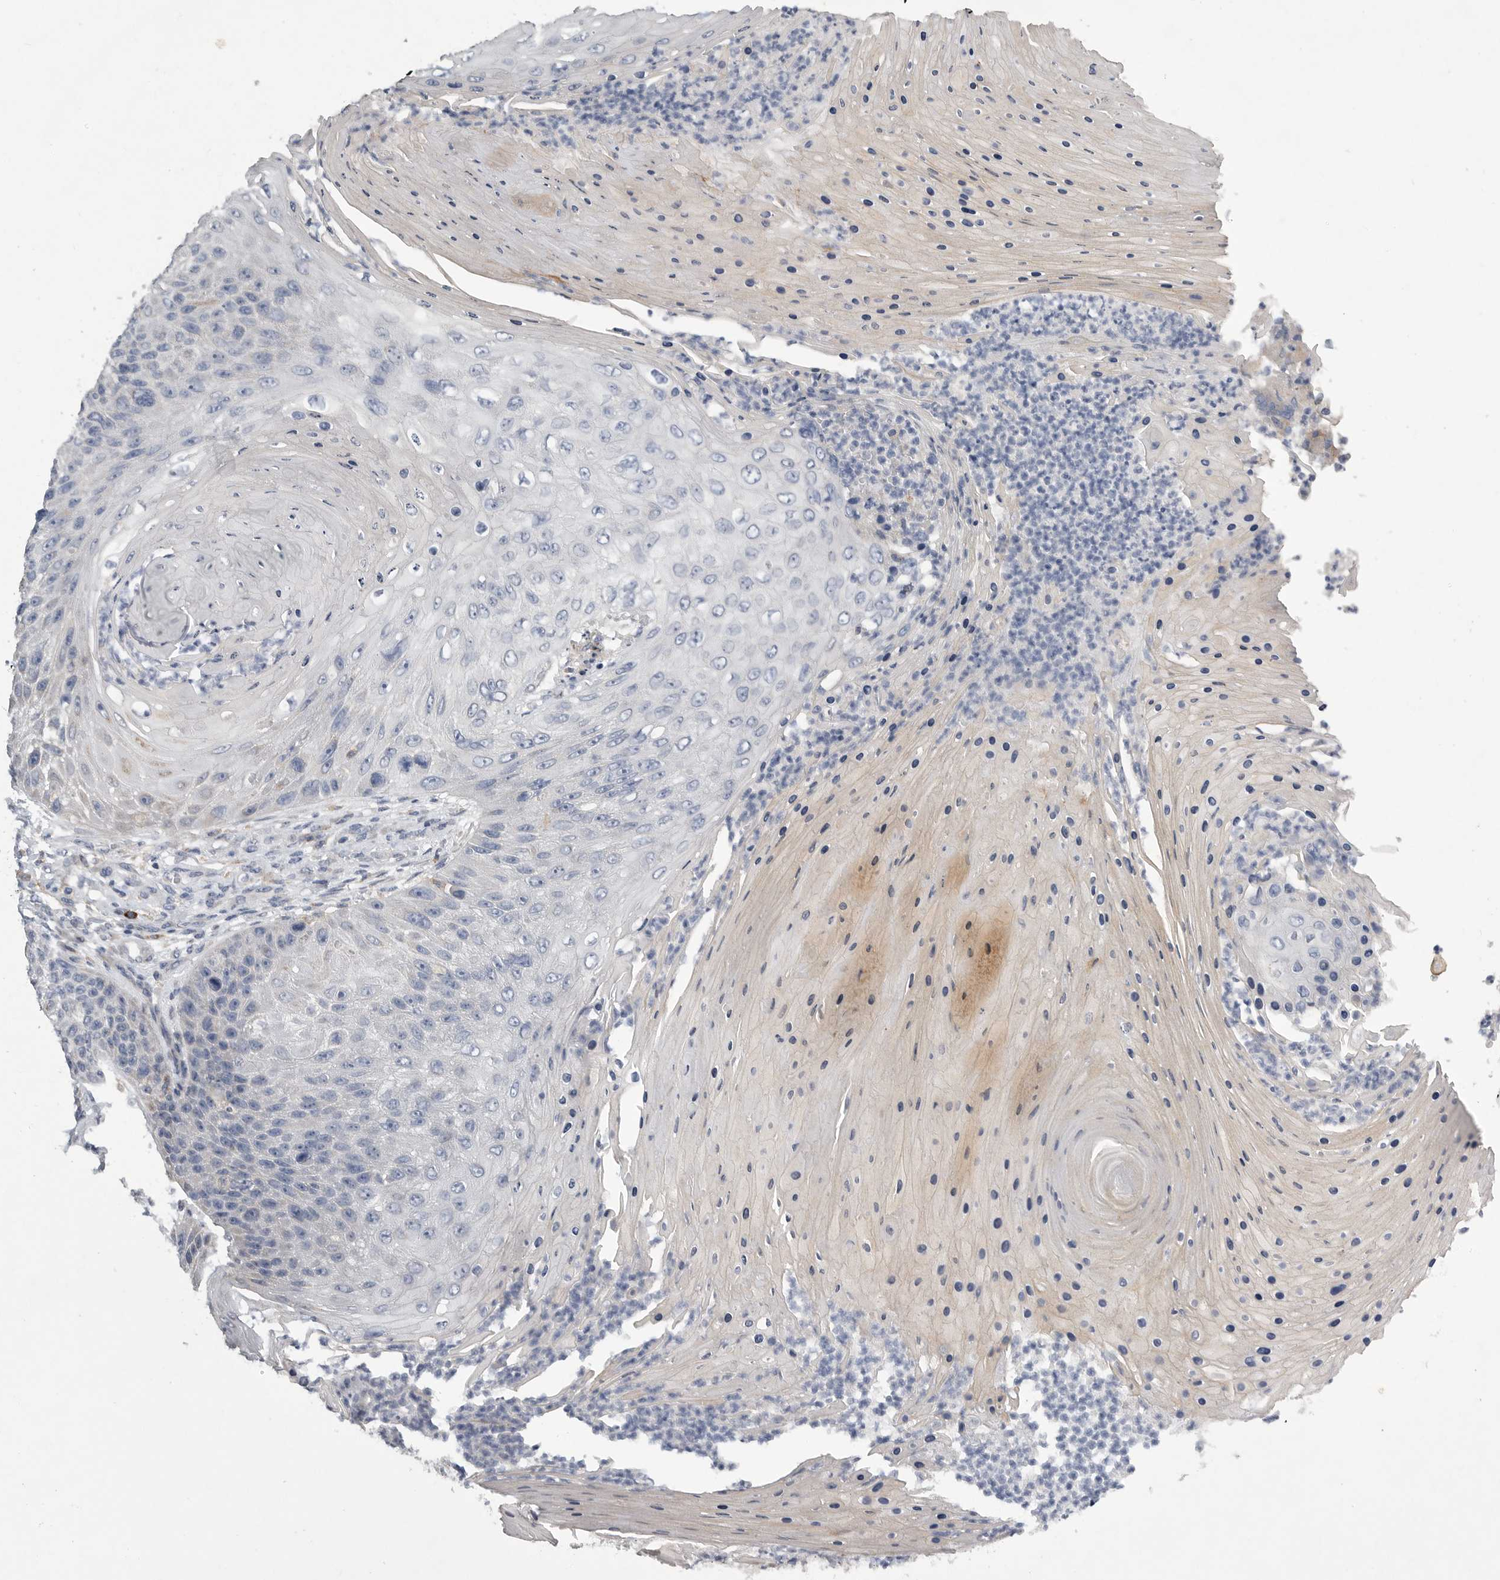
{"staining": {"intensity": "weak", "quantity": "<25%", "location": "cytoplasmic/membranous"}, "tissue": "skin cancer", "cell_type": "Tumor cells", "image_type": "cancer", "snomed": [{"axis": "morphology", "description": "Squamous cell carcinoma, NOS"}, {"axis": "topography", "description": "Skin"}], "caption": "The micrograph demonstrates no staining of tumor cells in skin cancer.", "gene": "EDEM3", "patient": {"sex": "female", "age": 88}}